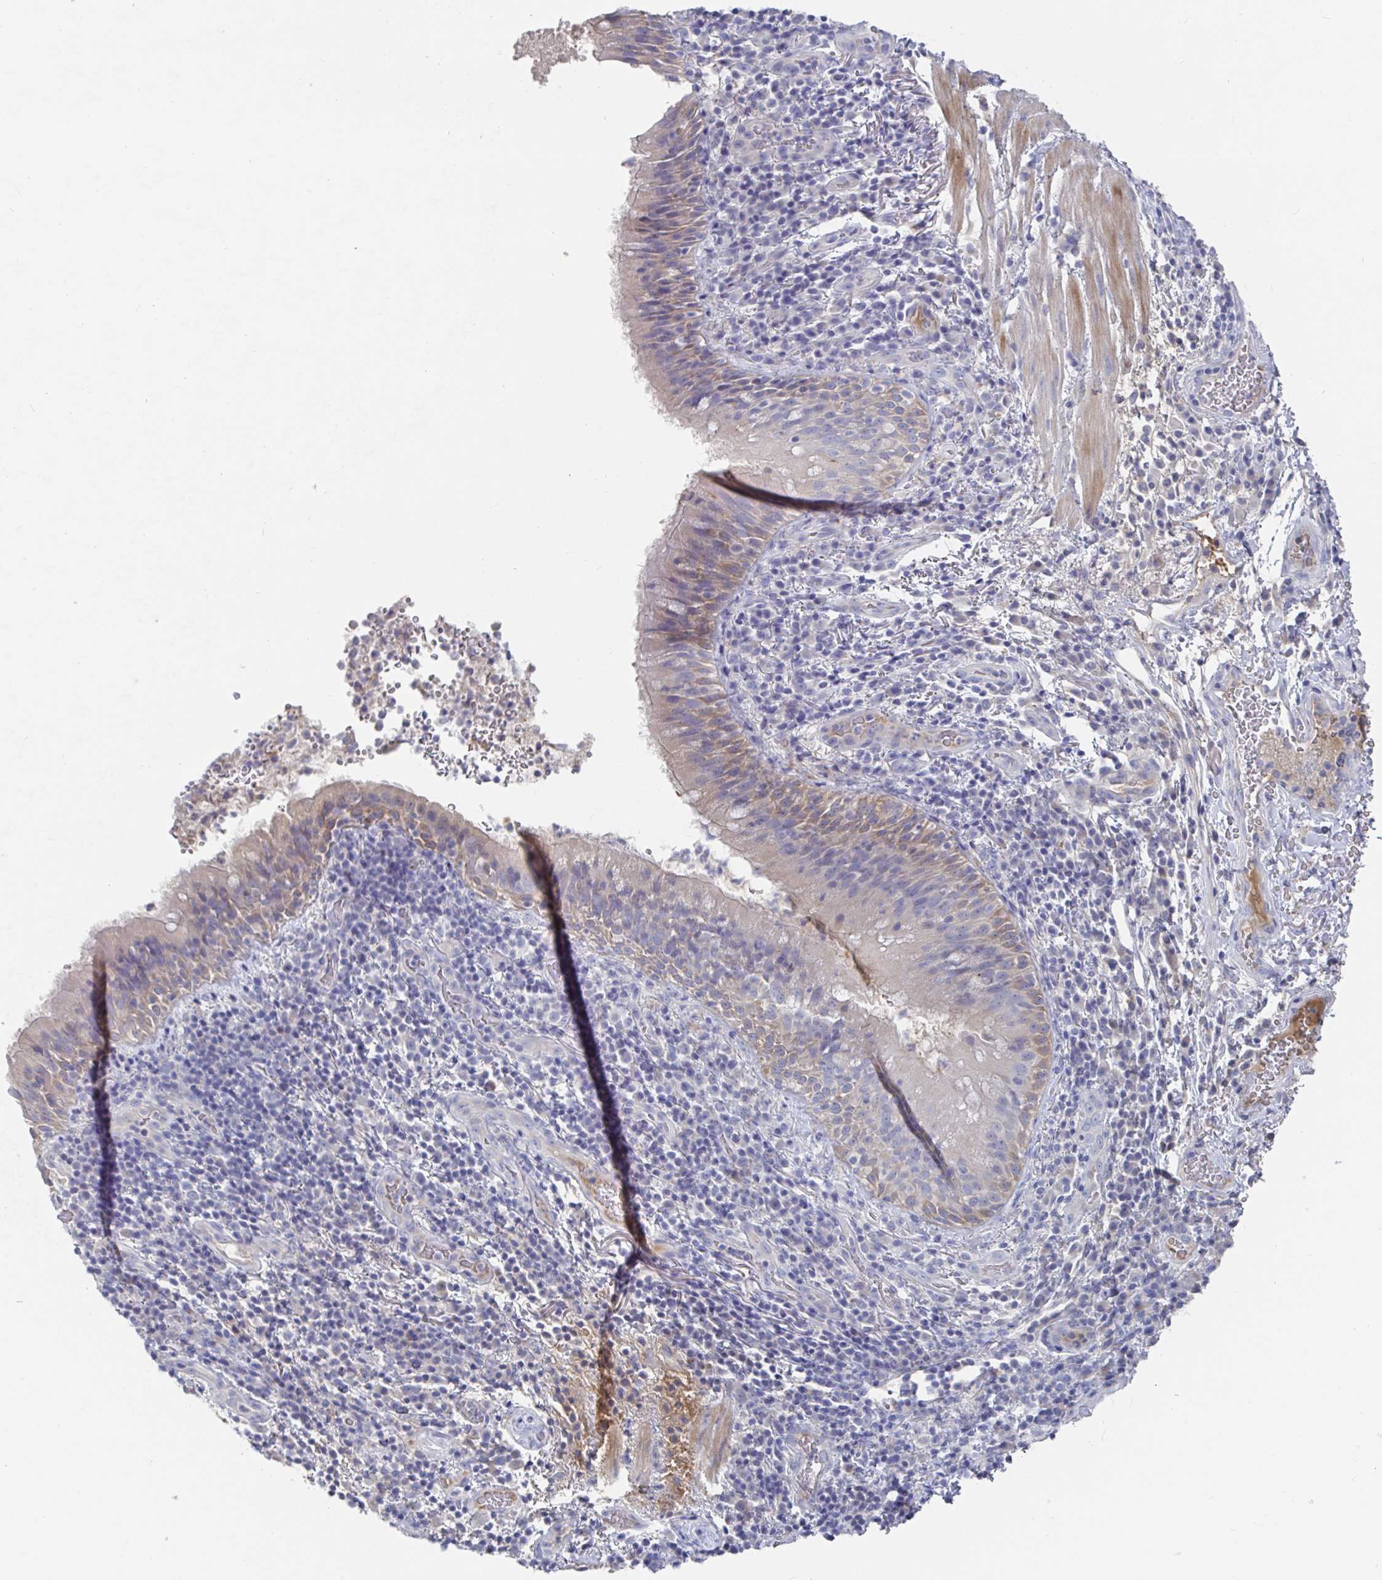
{"staining": {"intensity": "weak", "quantity": "<25%", "location": "cytoplasmic/membranous"}, "tissue": "bronchus", "cell_type": "Respiratory epithelial cells", "image_type": "normal", "snomed": [{"axis": "morphology", "description": "Normal tissue, NOS"}, {"axis": "topography", "description": "Lymph node"}, {"axis": "topography", "description": "Bronchus"}], "caption": "Immunohistochemistry (IHC) of benign bronchus shows no staining in respiratory epithelial cells.", "gene": "GPR148", "patient": {"sex": "male", "age": 56}}